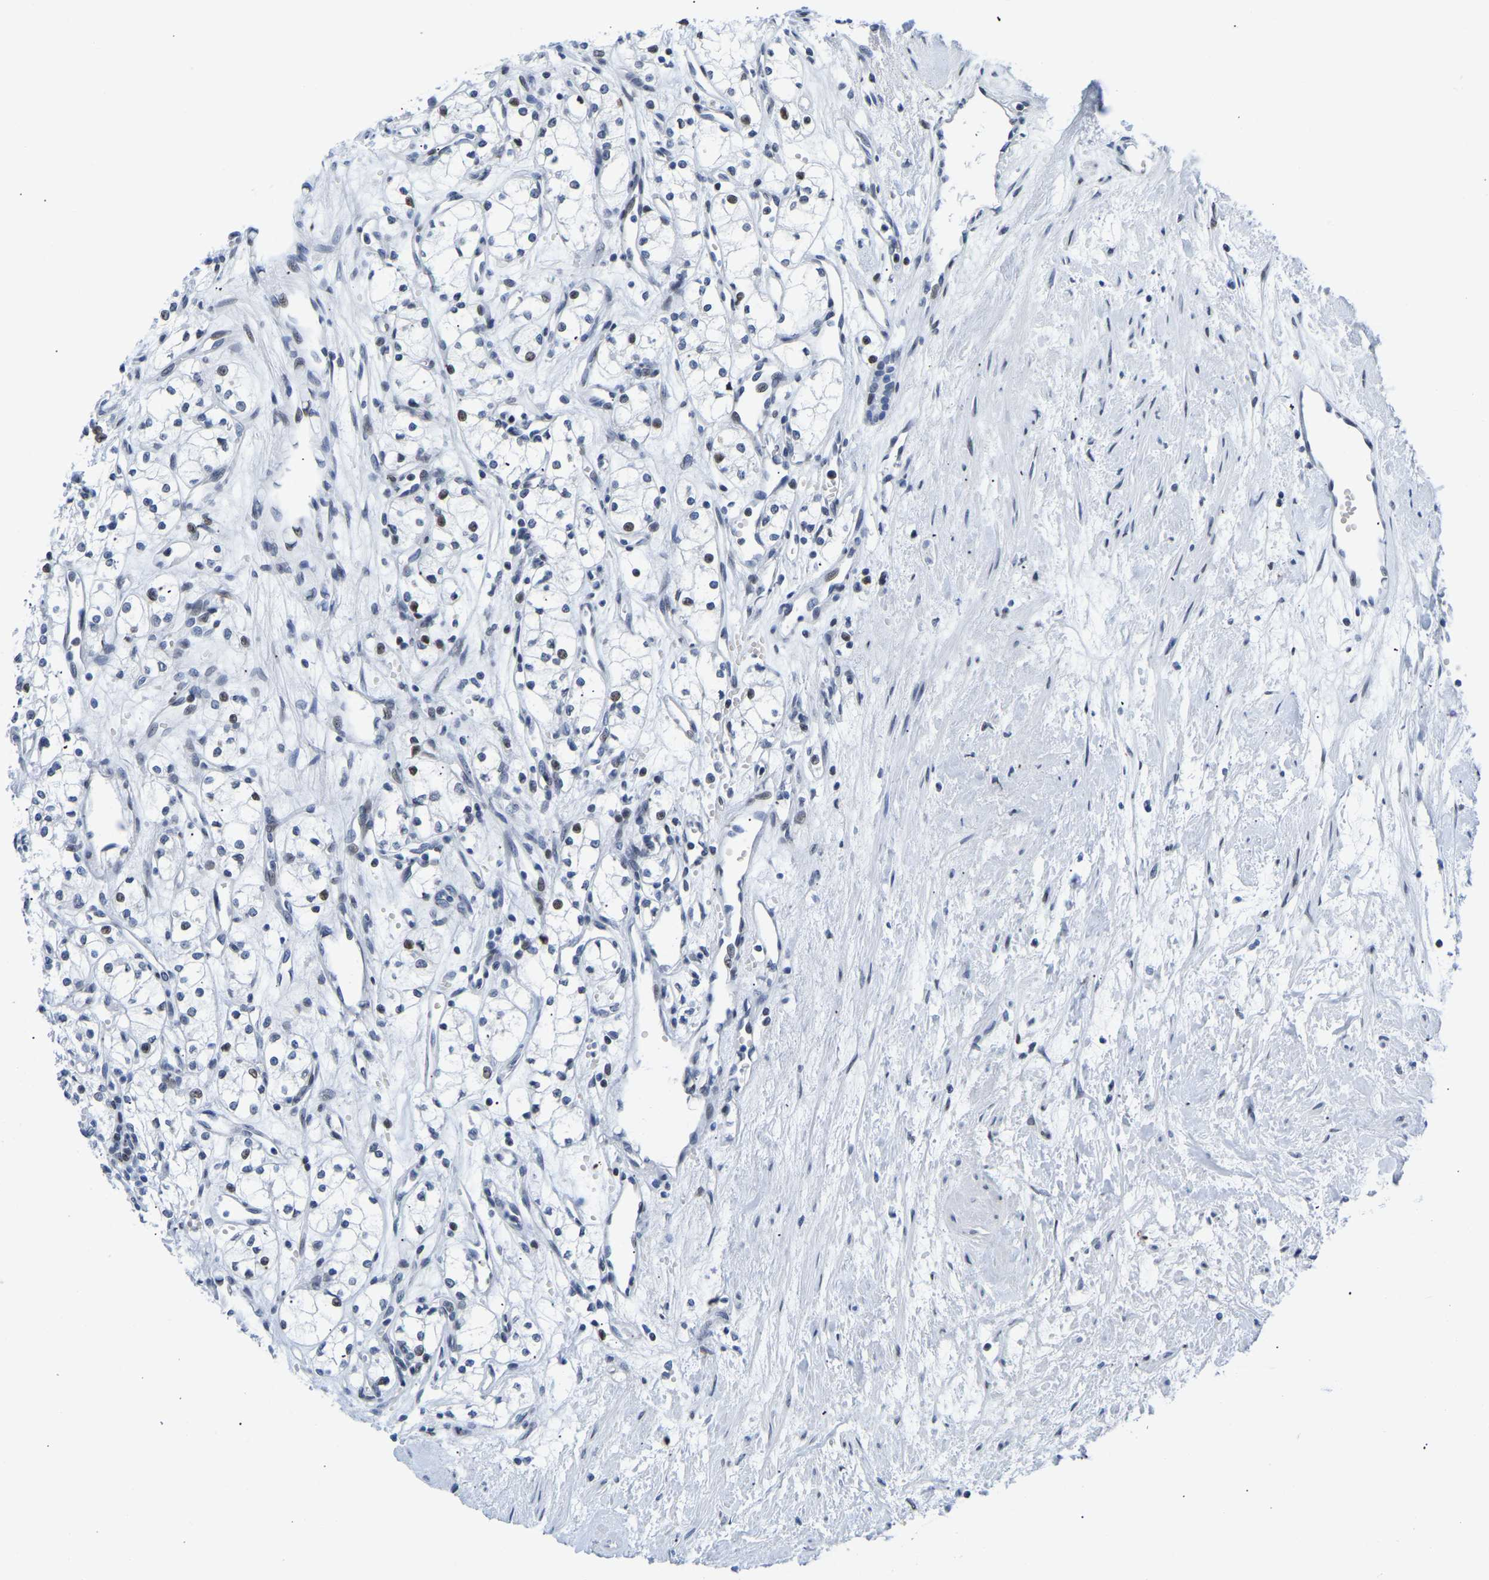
{"staining": {"intensity": "weak", "quantity": "<25%", "location": "nuclear"}, "tissue": "renal cancer", "cell_type": "Tumor cells", "image_type": "cancer", "snomed": [{"axis": "morphology", "description": "Adenocarcinoma, NOS"}, {"axis": "topography", "description": "Kidney"}], "caption": "IHC image of neoplastic tissue: human renal cancer stained with DAB shows no significant protein staining in tumor cells.", "gene": "UPK3A", "patient": {"sex": "male", "age": 59}}